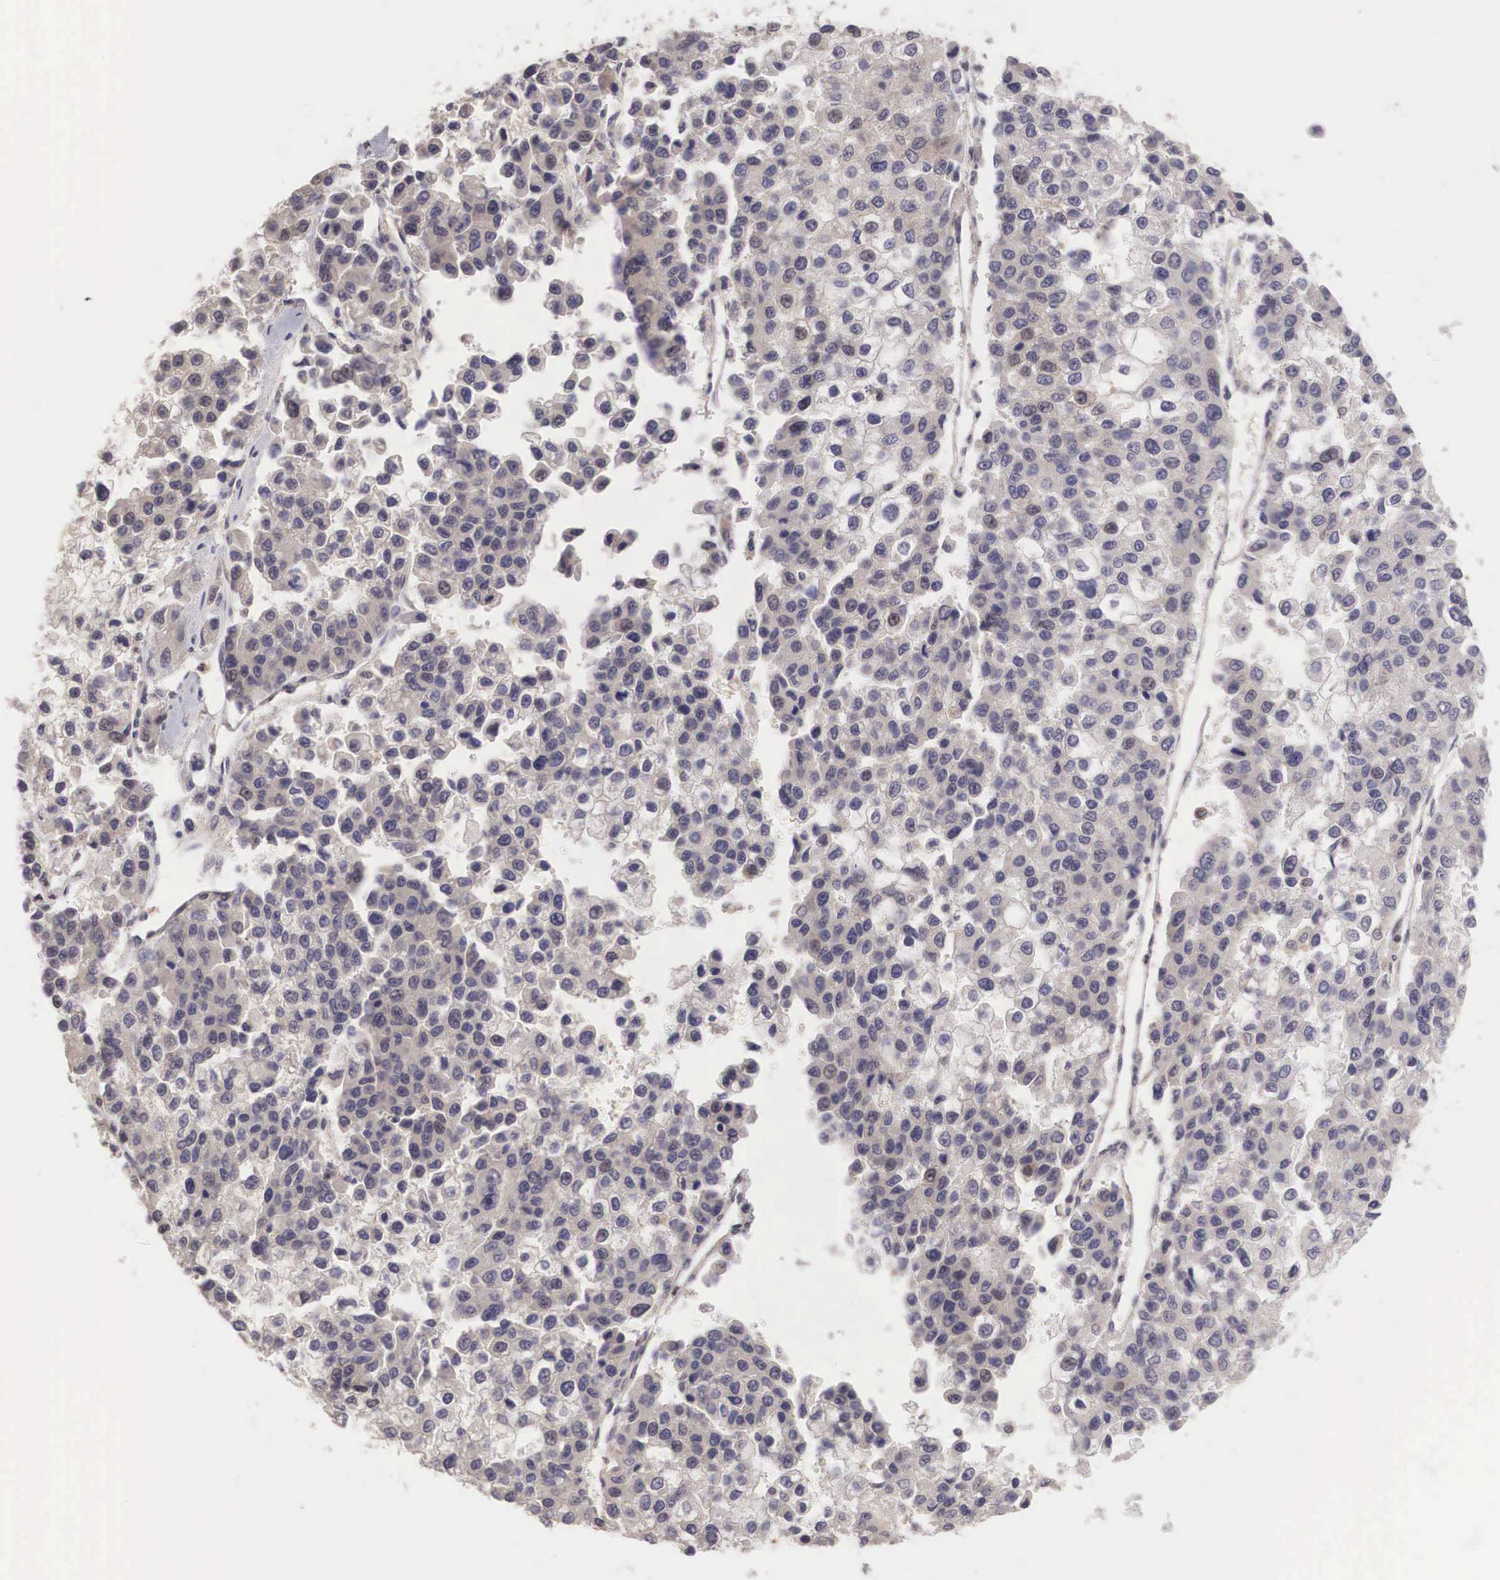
{"staining": {"intensity": "weak", "quantity": "25%-75%", "location": "cytoplasmic/membranous"}, "tissue": "liver cancer", "cell_type": "Tumor cells", "image_type": "cancer", "snomed": [{"axis": "morphology", "description": "Carcinoma, Hepatocellular, NOS"}, {"axis": "topography", "description": "Liver"}], "caption": "A micrograph showing weak cytoplasmic/membranous staining in approximately 25%-75% of tumor cells in liver hepatocellular carcinoma, as visualized by brown immunohistochemical staining.", "gene": "DNAJB7", "patient": {"sex": "female", "age": 66}}